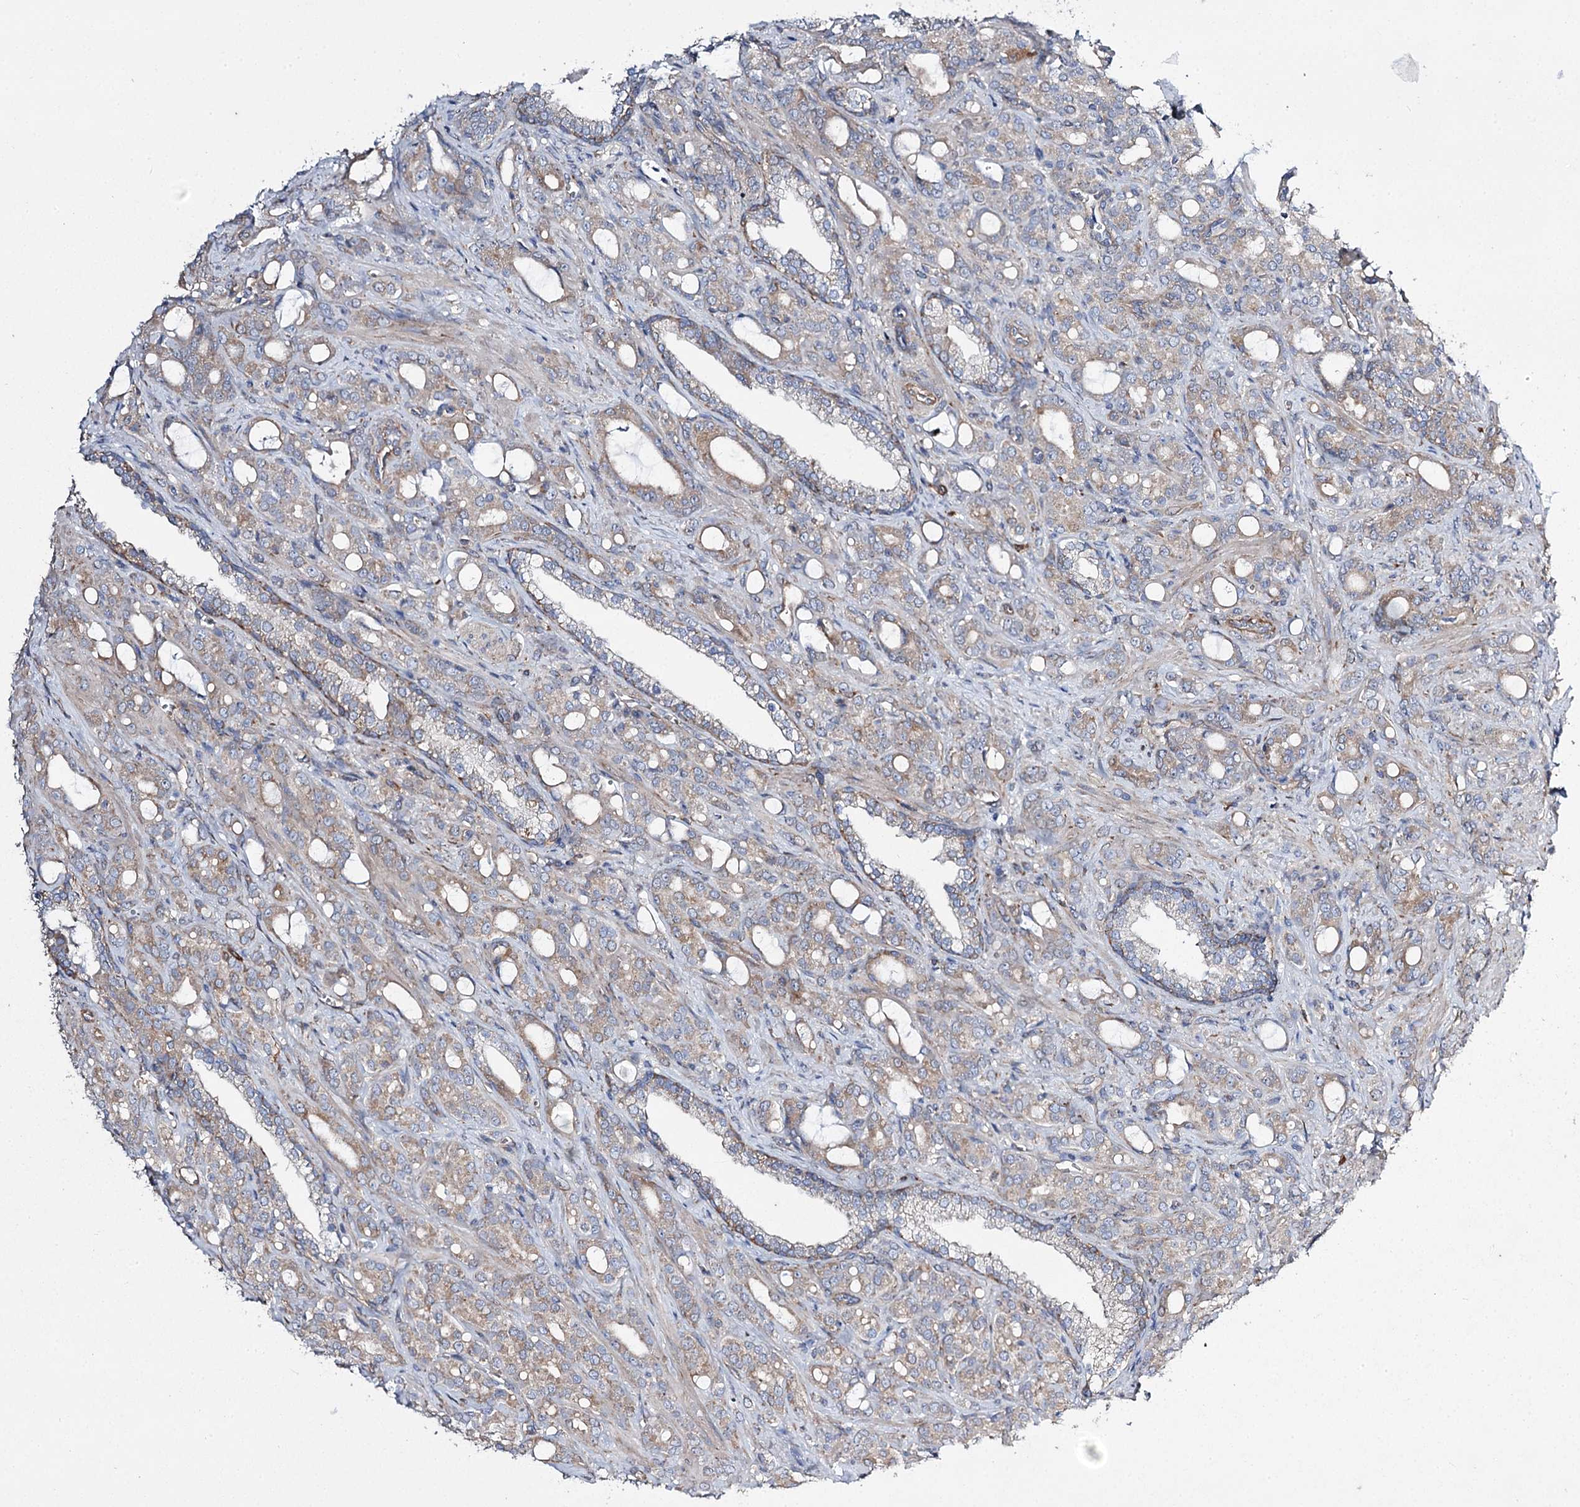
{"staining": {"intensity": "weak", "quantity": "<25%", "location": "cytoplasmic/membranous"}, "tissue": "prostate cancer", "cell_type": "Tumor cells", "image_type": "cancer", "snomed": [{"axis": "morphology", "description": "Adenocarcinoma, High grade"}, {"axis": "topography", "description": "Prostate"}], "caption": "Tumor cells show no significant staining in prostate high-grade adenocarcinoma.", "gene": "RMDN2", "patient": {"sex": "male", "age": 72}}